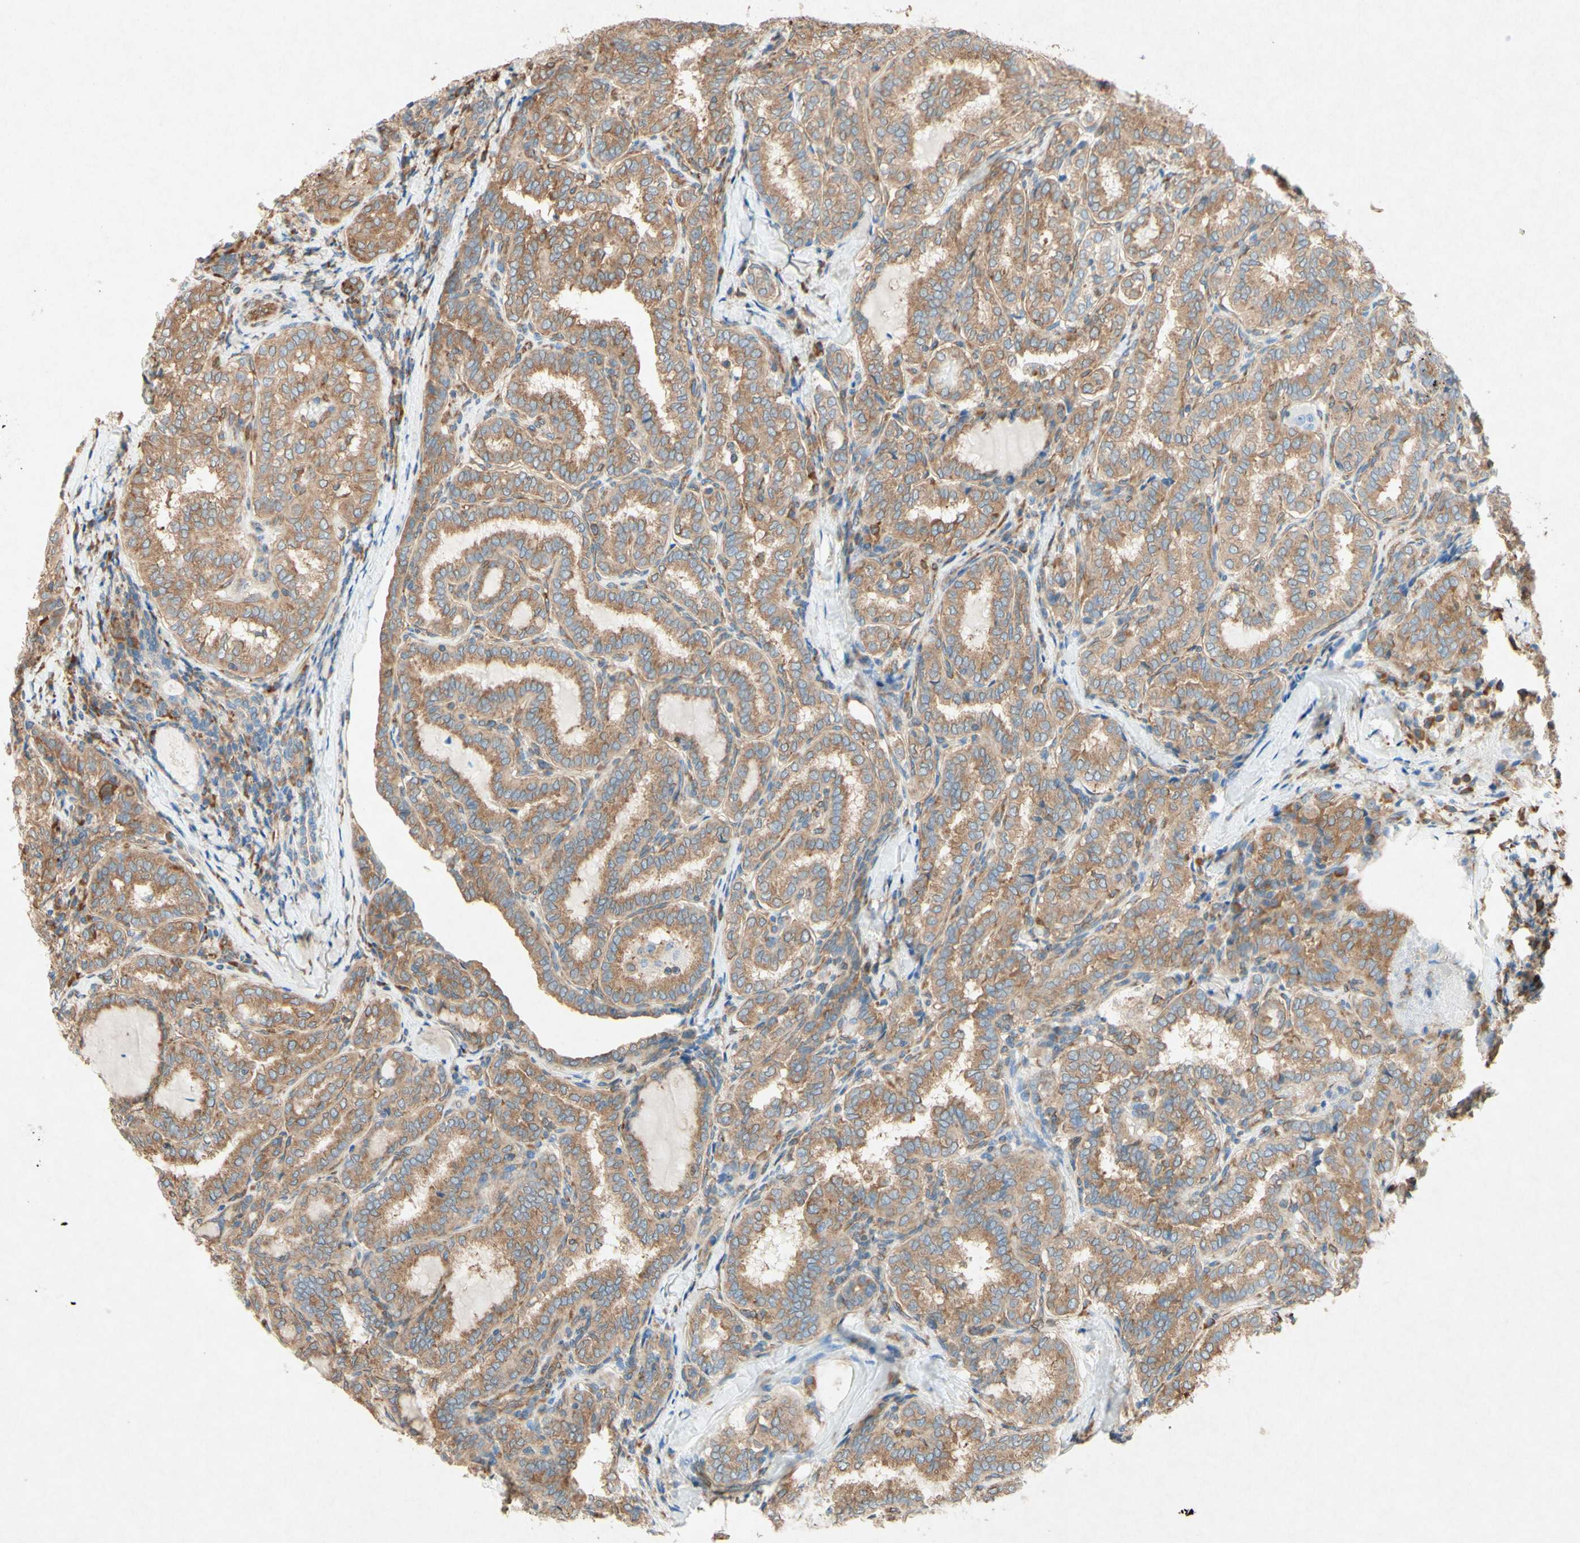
{"staining": {"intensity": "moderate", "quantity": ">75%", "location": "cytoplasmic/membranous"}, "tissue": "thyroid cancer", "cell_type": "Tumor cells", "image_type": "cancer", "snomed": [{"axis": "morphology", "description": "Normal tissue, NOS"}, {"axis": "morphology", "description": "Papillary adenocarcinoma, NOS"}, {"axis": "topography", "description": "Thyroid gland"}], "caption": "Thyroid cancer (papillary adenocarcinoma) stained for a protein (brown) shows moderate cytoplasmic/membranous positive expression in approximately >75% of tumor cells.", "gene": "PABPC1", "patient": {"sex": "female", "age": 30}}